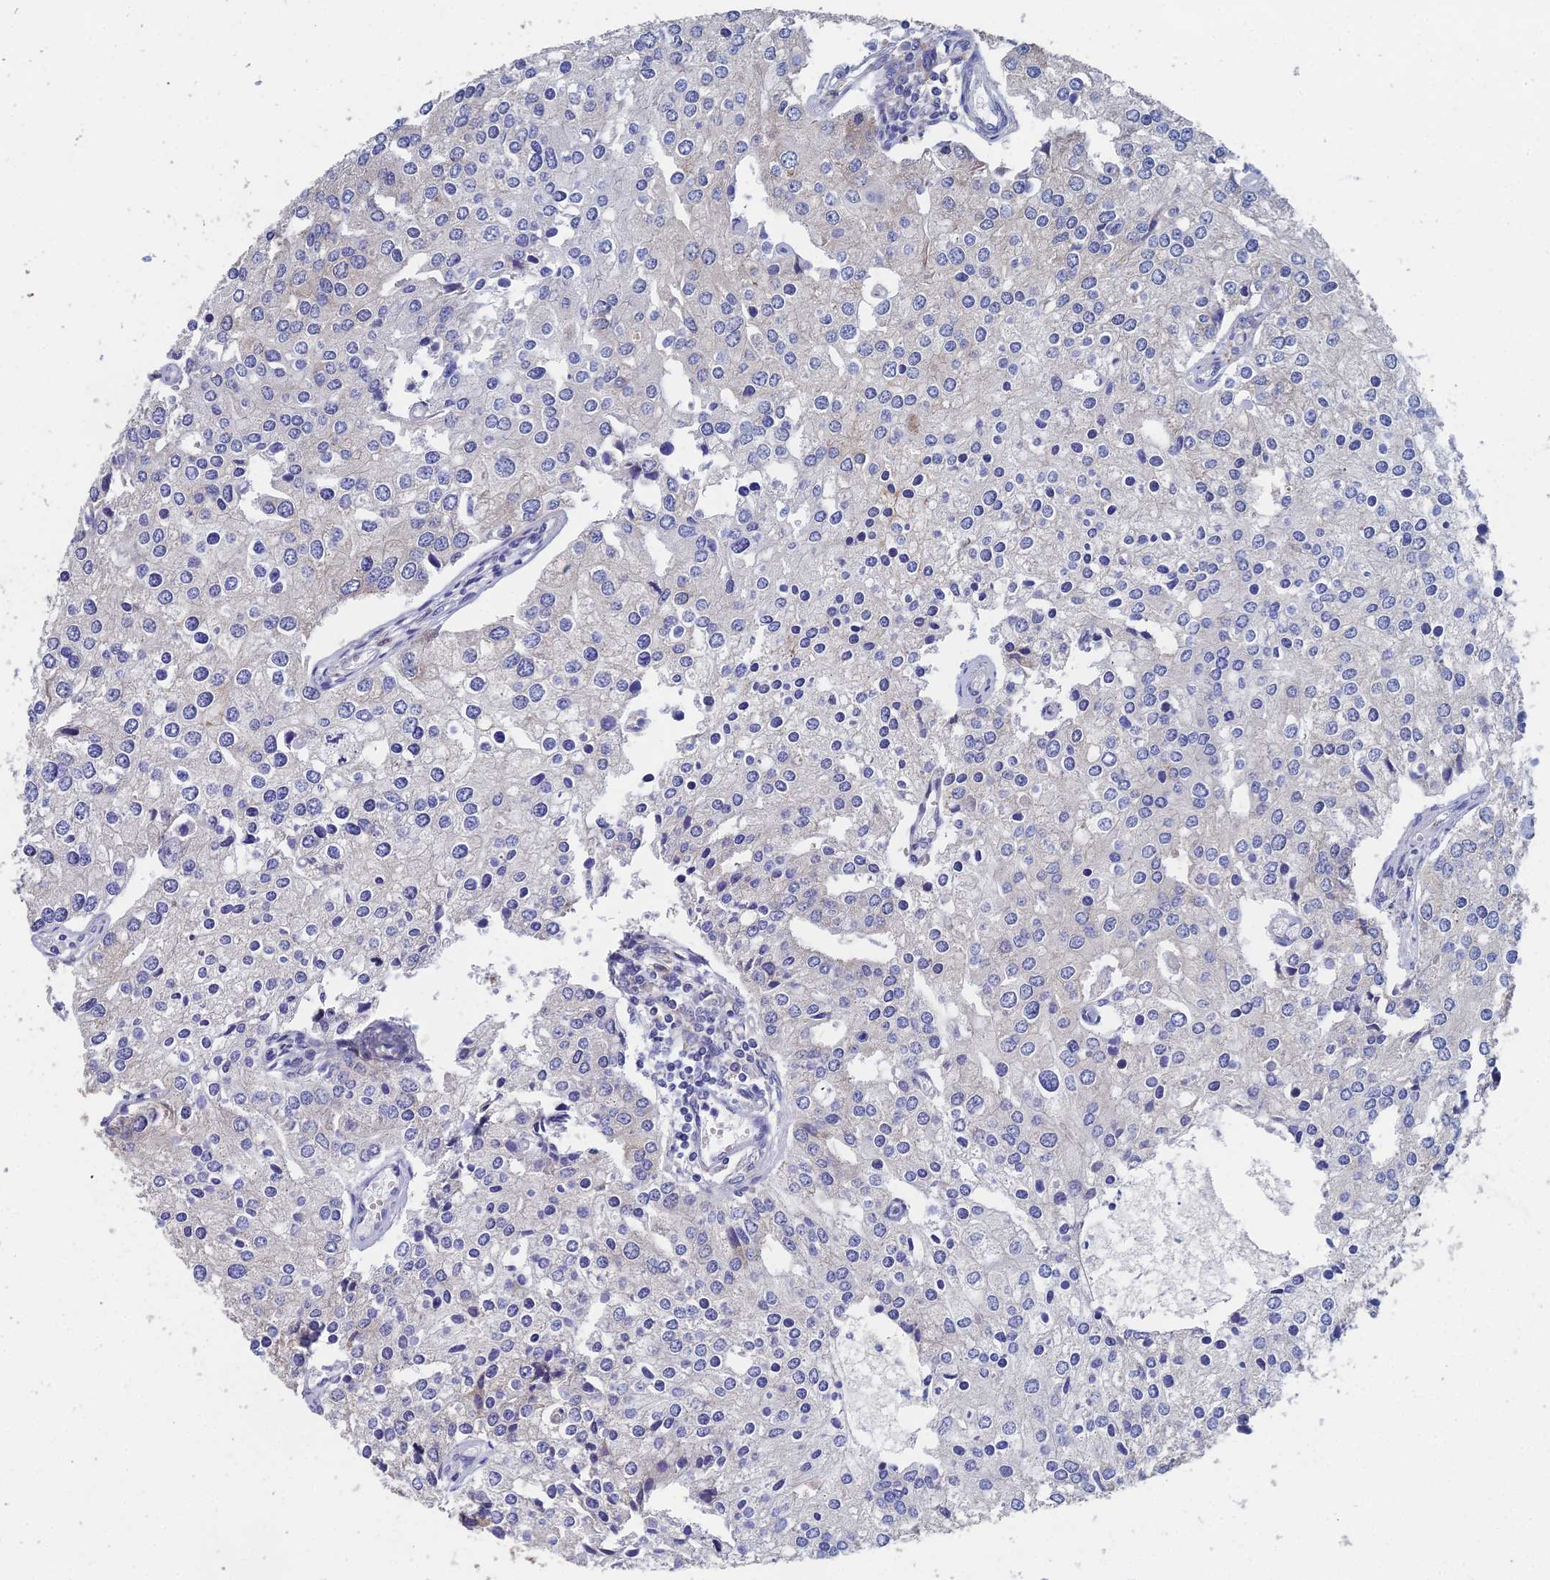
{"staining": {"intensity": "weak", "quantity": "25%-75%", "location": "cytoplasmic/membranous"}, "tissue": "prostate cancer", "cell_type": "Tumor cells", "image_type": "cancer", "snomed": [{"axis": "morphology", "description": "Adenocarcinoma, High grade"}, {"axis": "topography", "description": "Prostate"}], "caption": "Immunohistochemical staining of high-grade adenocarcinoma (prostate) exhibits low levels of weak cytoplasmic/membranous positivity in approximately 25%-75% of tumor cells.", "gene": "ELOF1", "patient": {"sex": "male", "age": 62}}